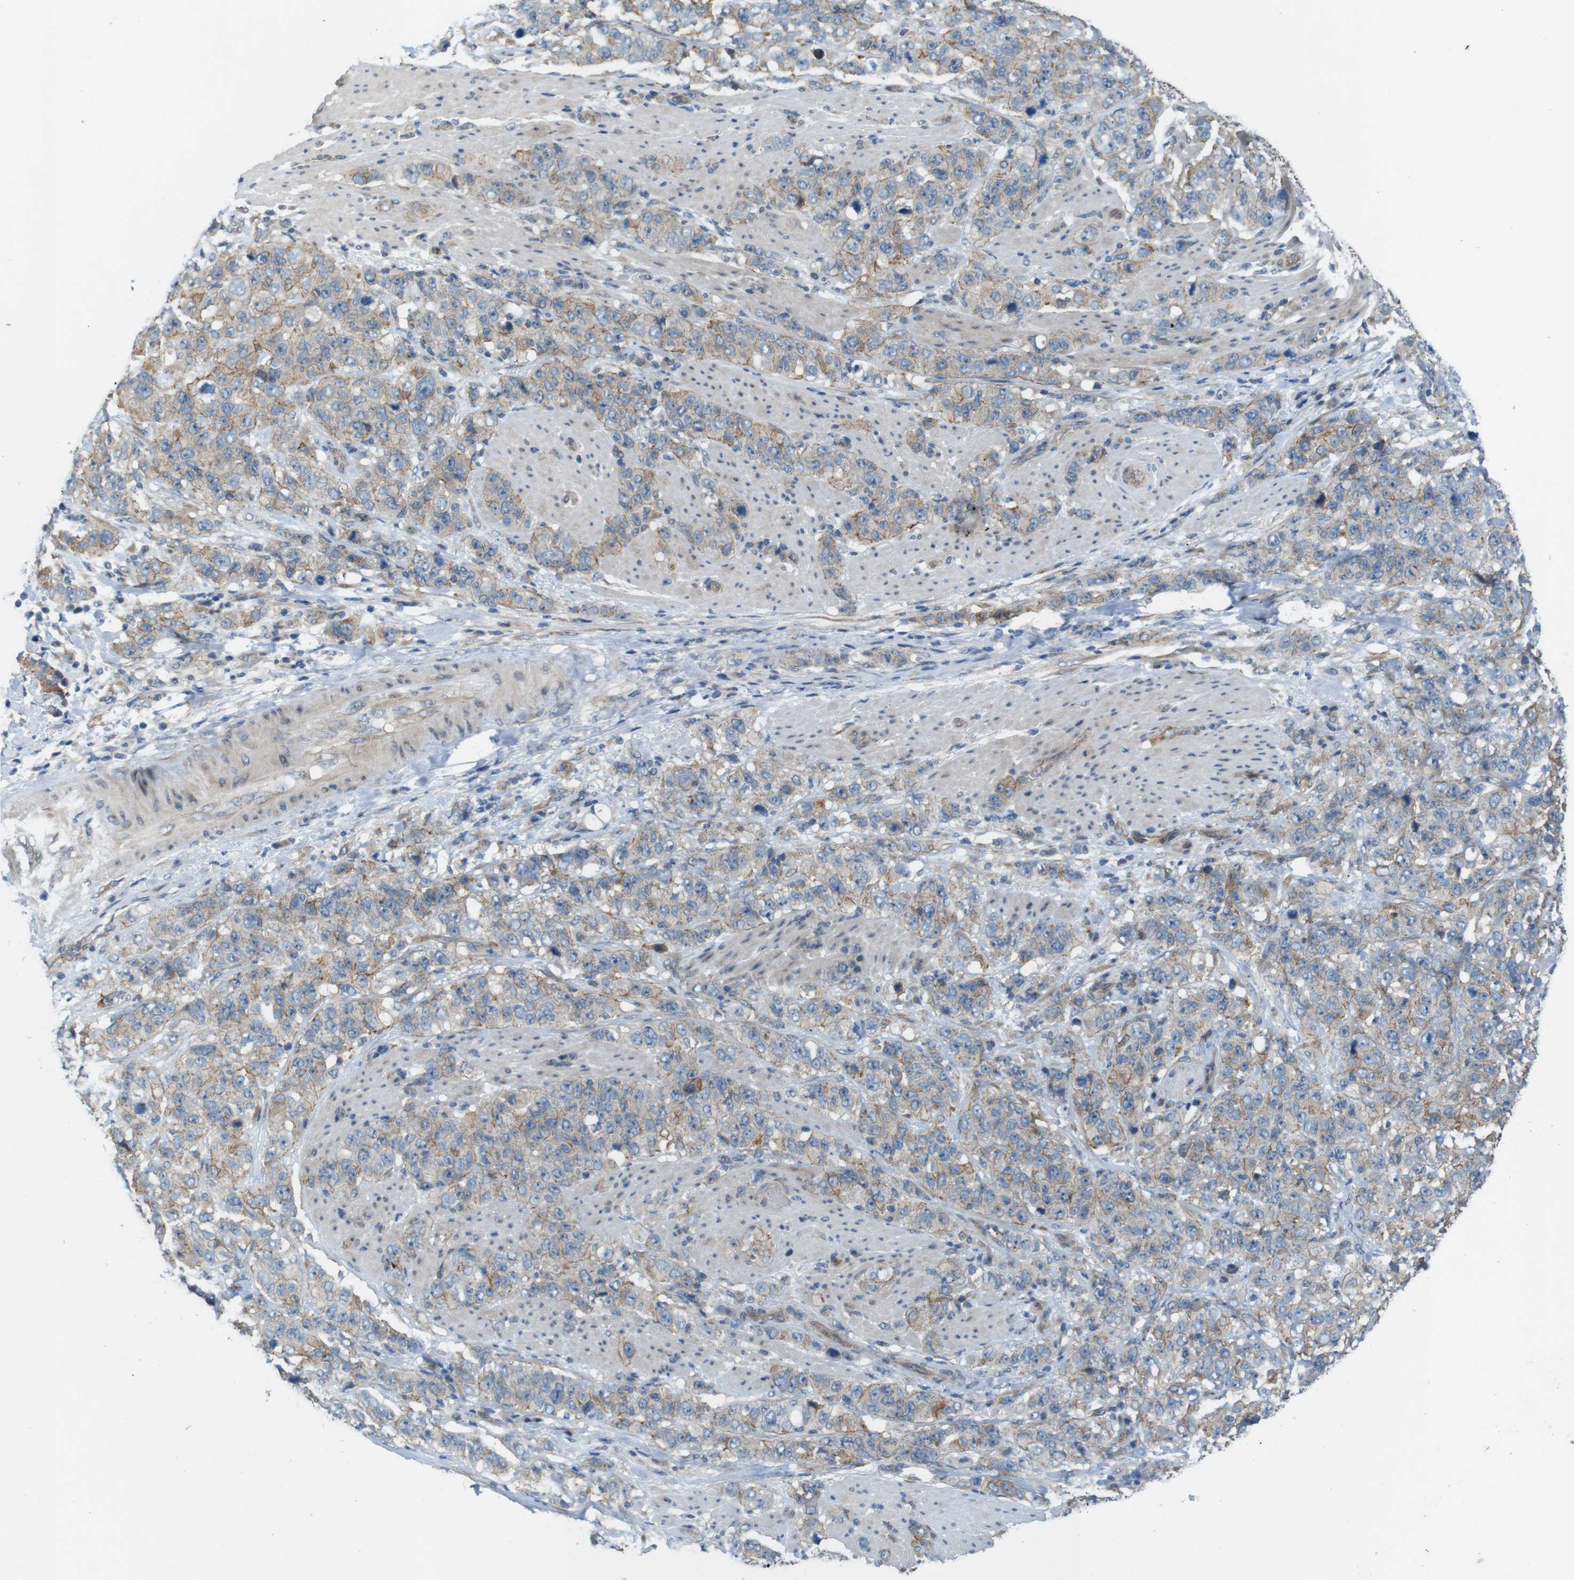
{"staining": {"intensity": "weak", "quantity": ">75%", "location": "cytoplasmic/membranous"}, "tissue": "stomach cancer", "cell_type": "Tumor cells", "image_type": "cancer", "snomed": [{"axis": "morphology", "description": "Adenocarcinoma, NOS"}, {"axis": "topography", "description": "Stomach"}], "caption": "The immunohistochemical stain labels weak cytoplasmic/membranous expression in tumor cells of stomach adenocarcinoma tissue. (DAB IHC, brown staining for protein, blue staining for nuclei).", "gene": "SKI", "patient": {"sex": "male", "age": 48}}